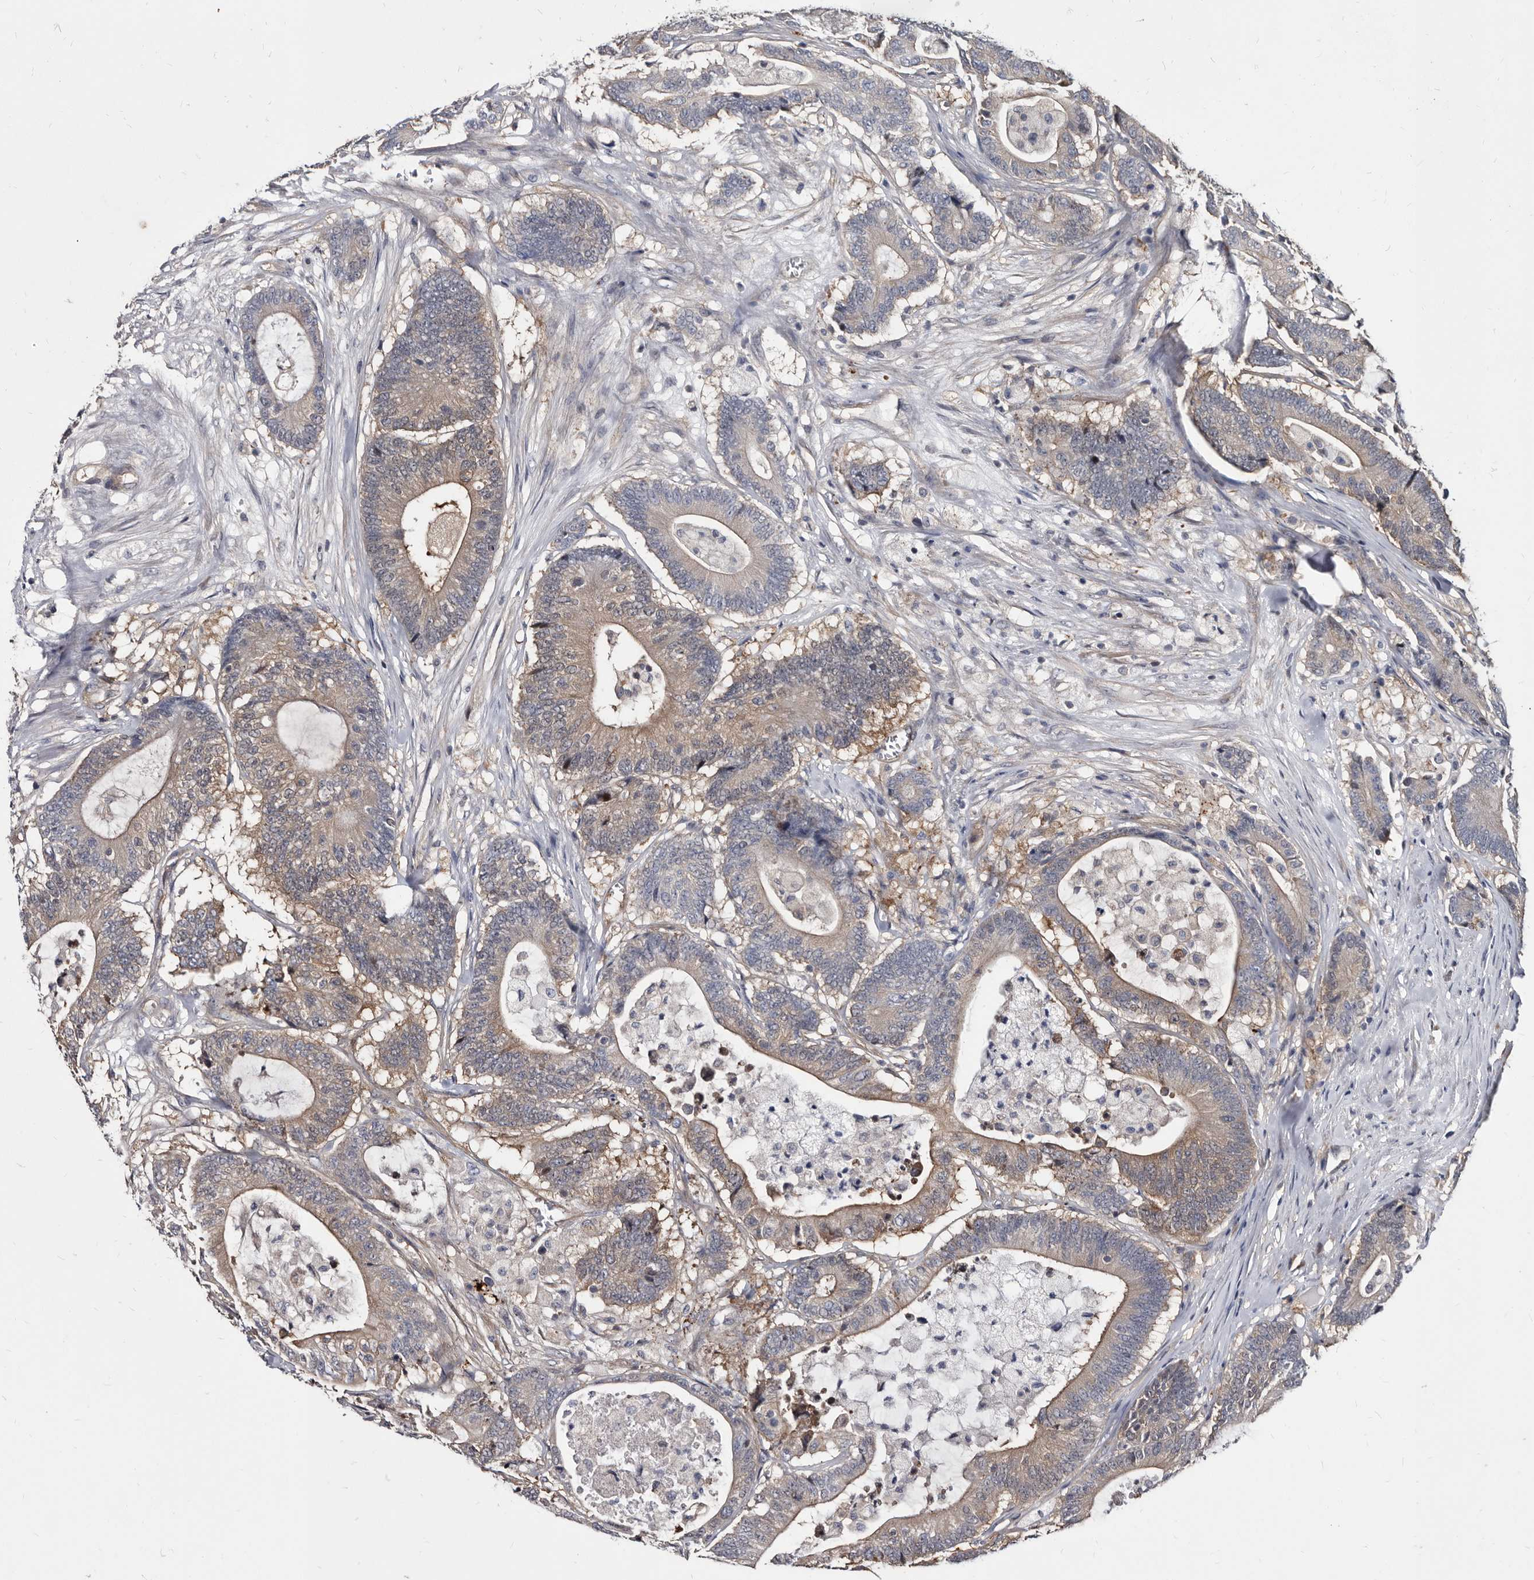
{"staining": {"intensity": "weak", "quantity": "25%-75%", "location": "cytoplasmic/membranous"}, "tissue": "colorectal cancer", "cell_type": "Tumor cells", "image_type": "cancer", "snomed": [{"axis": "morphology", "description": "Adenocarcinoma, NOS"}, {"axis": "topography", "description": "Colon"}], "caption": "IHC of colorectal adenocarcinoma shows low levels of weak cytoplasmic/membranous positivity in about 25%-75% of tumor cells. (DAB = brown stain, brightfield microscopy at high magnification).", "gene": "ABCF2", "patient": {"sex": "female", "age": 84}}